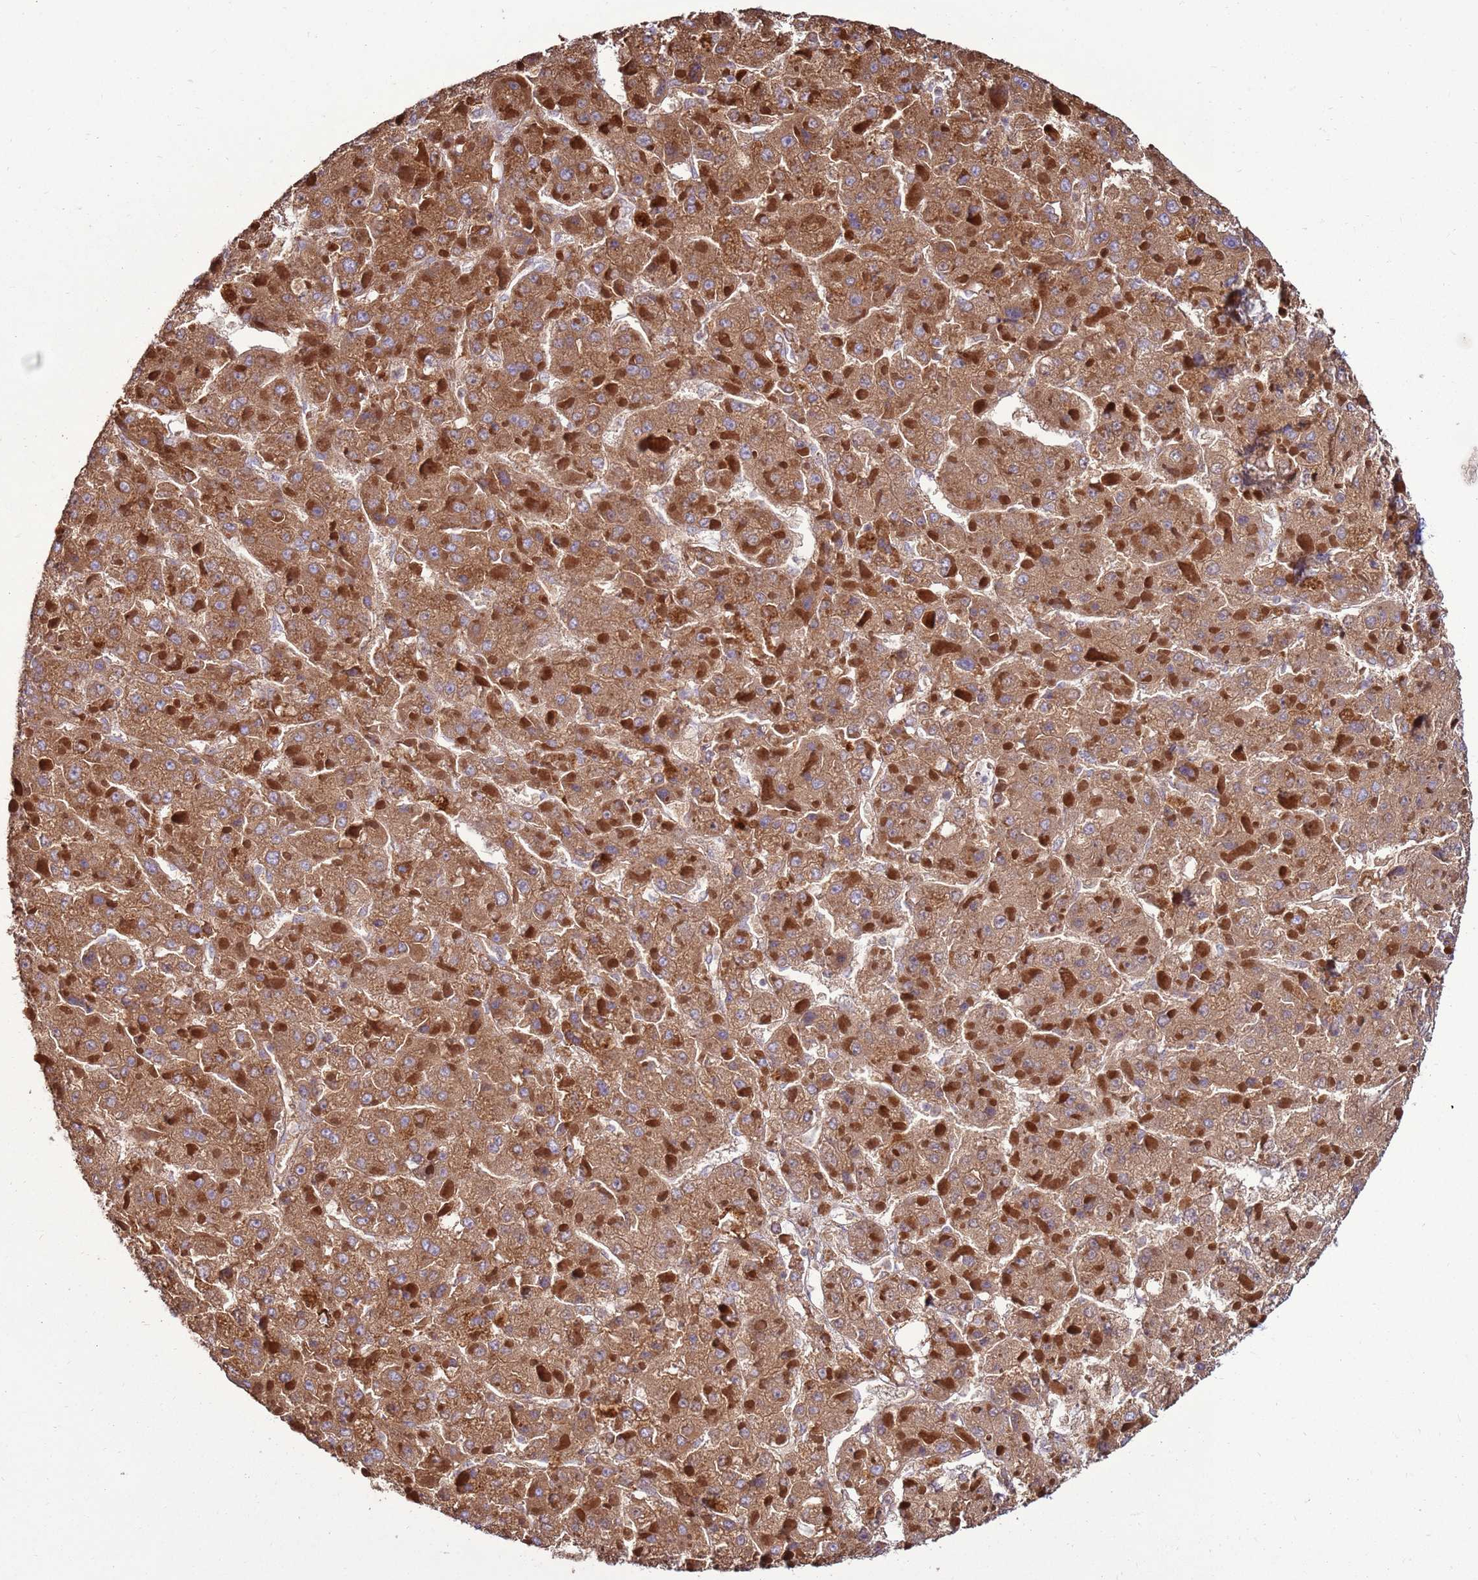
{"staining": {"intensity": "strong", "quantity": ">75%", "location": "cytoplasmic/membranous"}, "tissue": "liver cancer", "cell_type": "Tumor cells", "image_type": "cancer", "snomed": [{"axis": "morphology", "description": "Carcinoma, Hepatocellular, NOS"}, {"axis": "topography", "description": "Liver"}], "caption": "This image demonstrates immunohistochemistry (IHC) staining of liver cancer (hepatocellular carcinoma), with high strong cytoplasmic/membranous expression in about >75% of tumor cells.", "gene": "TRAPPC4", "patient": {"sex": "female", "age": 73}}